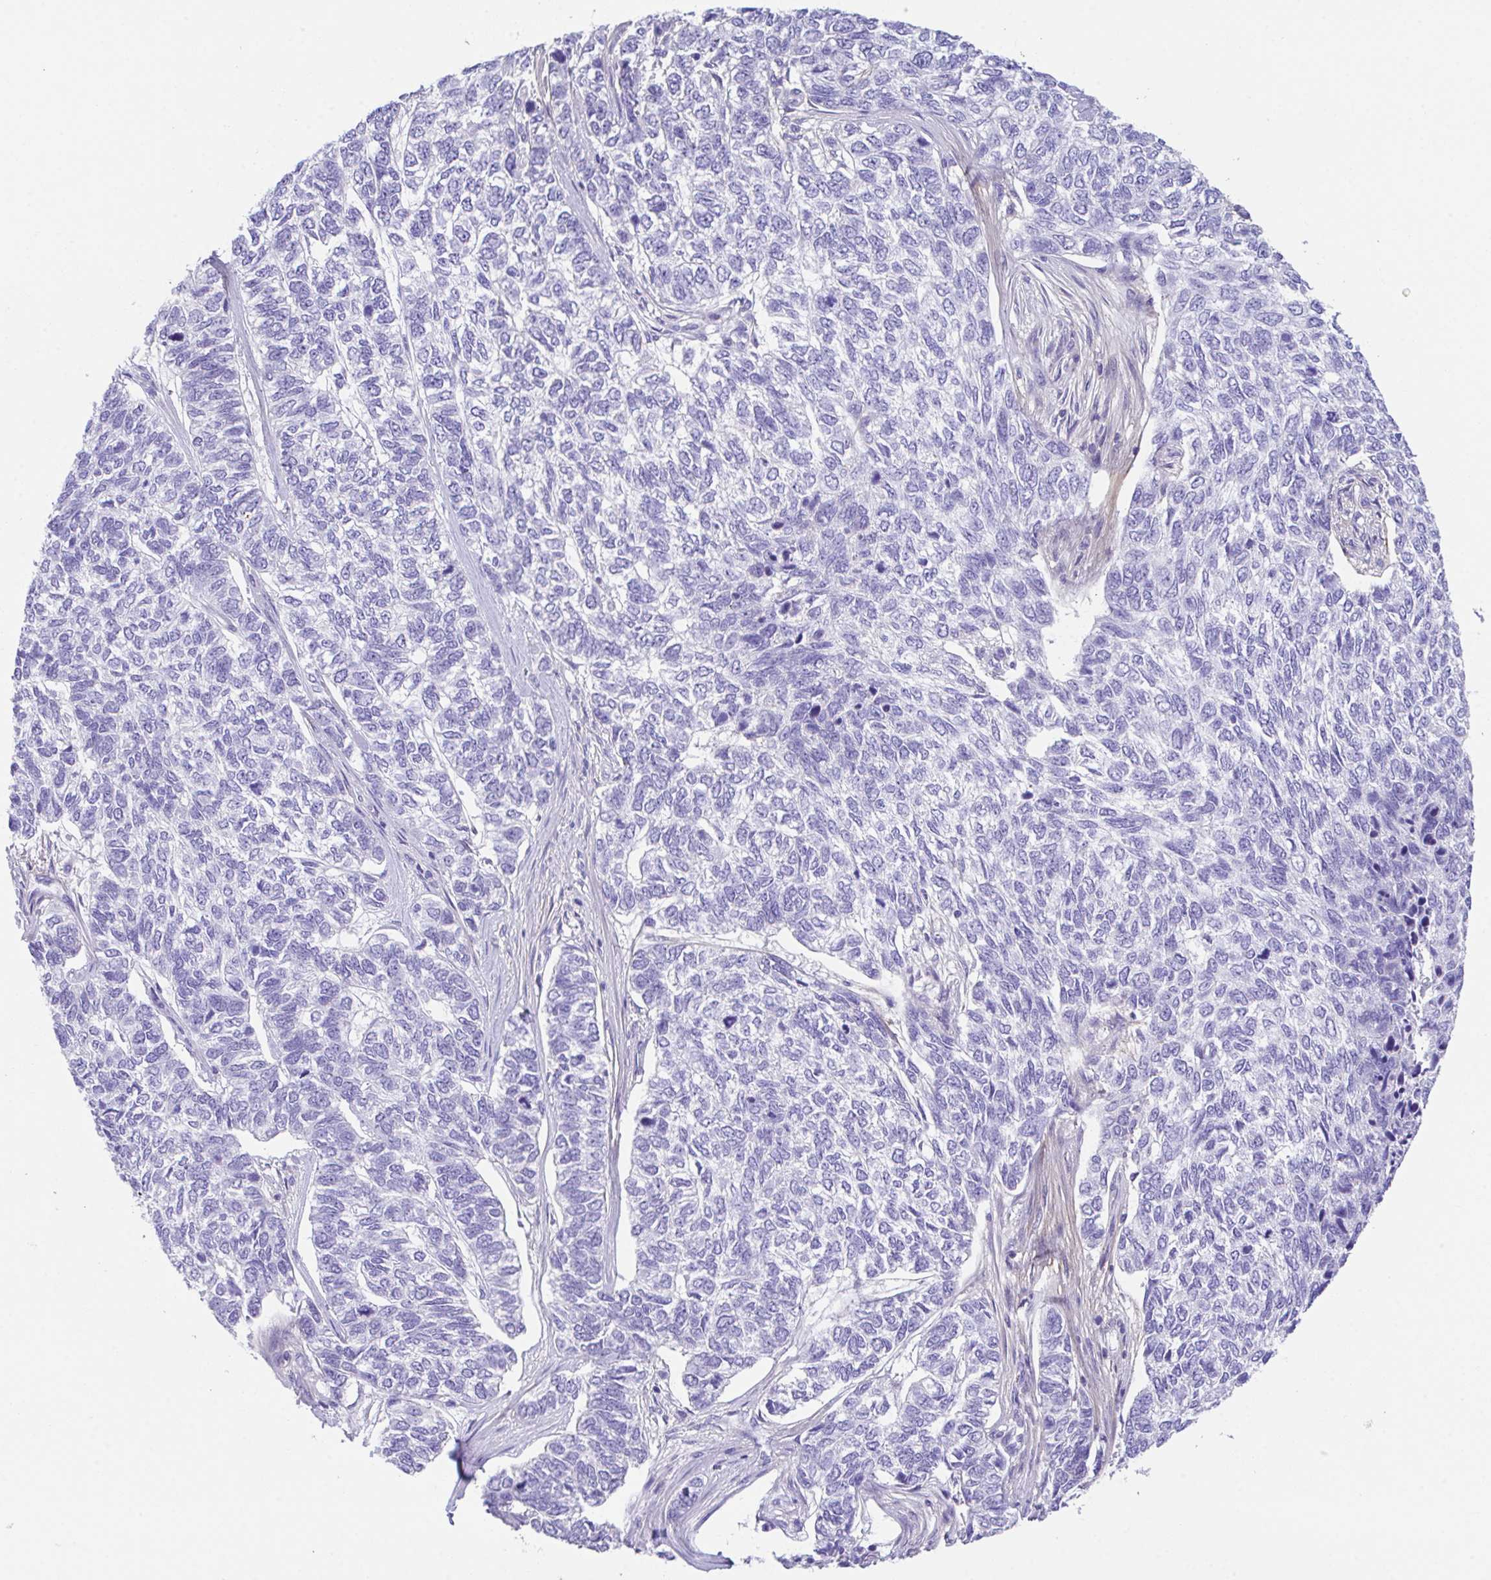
{"staining": {"intensity": "negative", "quantity": "none", "location": "none"}, "tissue": "skin cancer", "cell_type": "Tumor cells", "image_type": "cancer", "snomed": [{"axis": "morphology", "description": "Basal cell carcinoma"}, {"axis": "topography", "description": "Skin"}], "caption": "Skin cancer was stained to show a protein in brown. There is no significant staining in tumor cells. (Stains: DAB (3,3'-diaminobenzidine) immunohistochemistry (IHC) with hematoxylin counter stain, Microscopy: brightfield microscopy at high magnification).", "gene": "SLC16A6", "patient": {"sex": "female", "age": 65}}